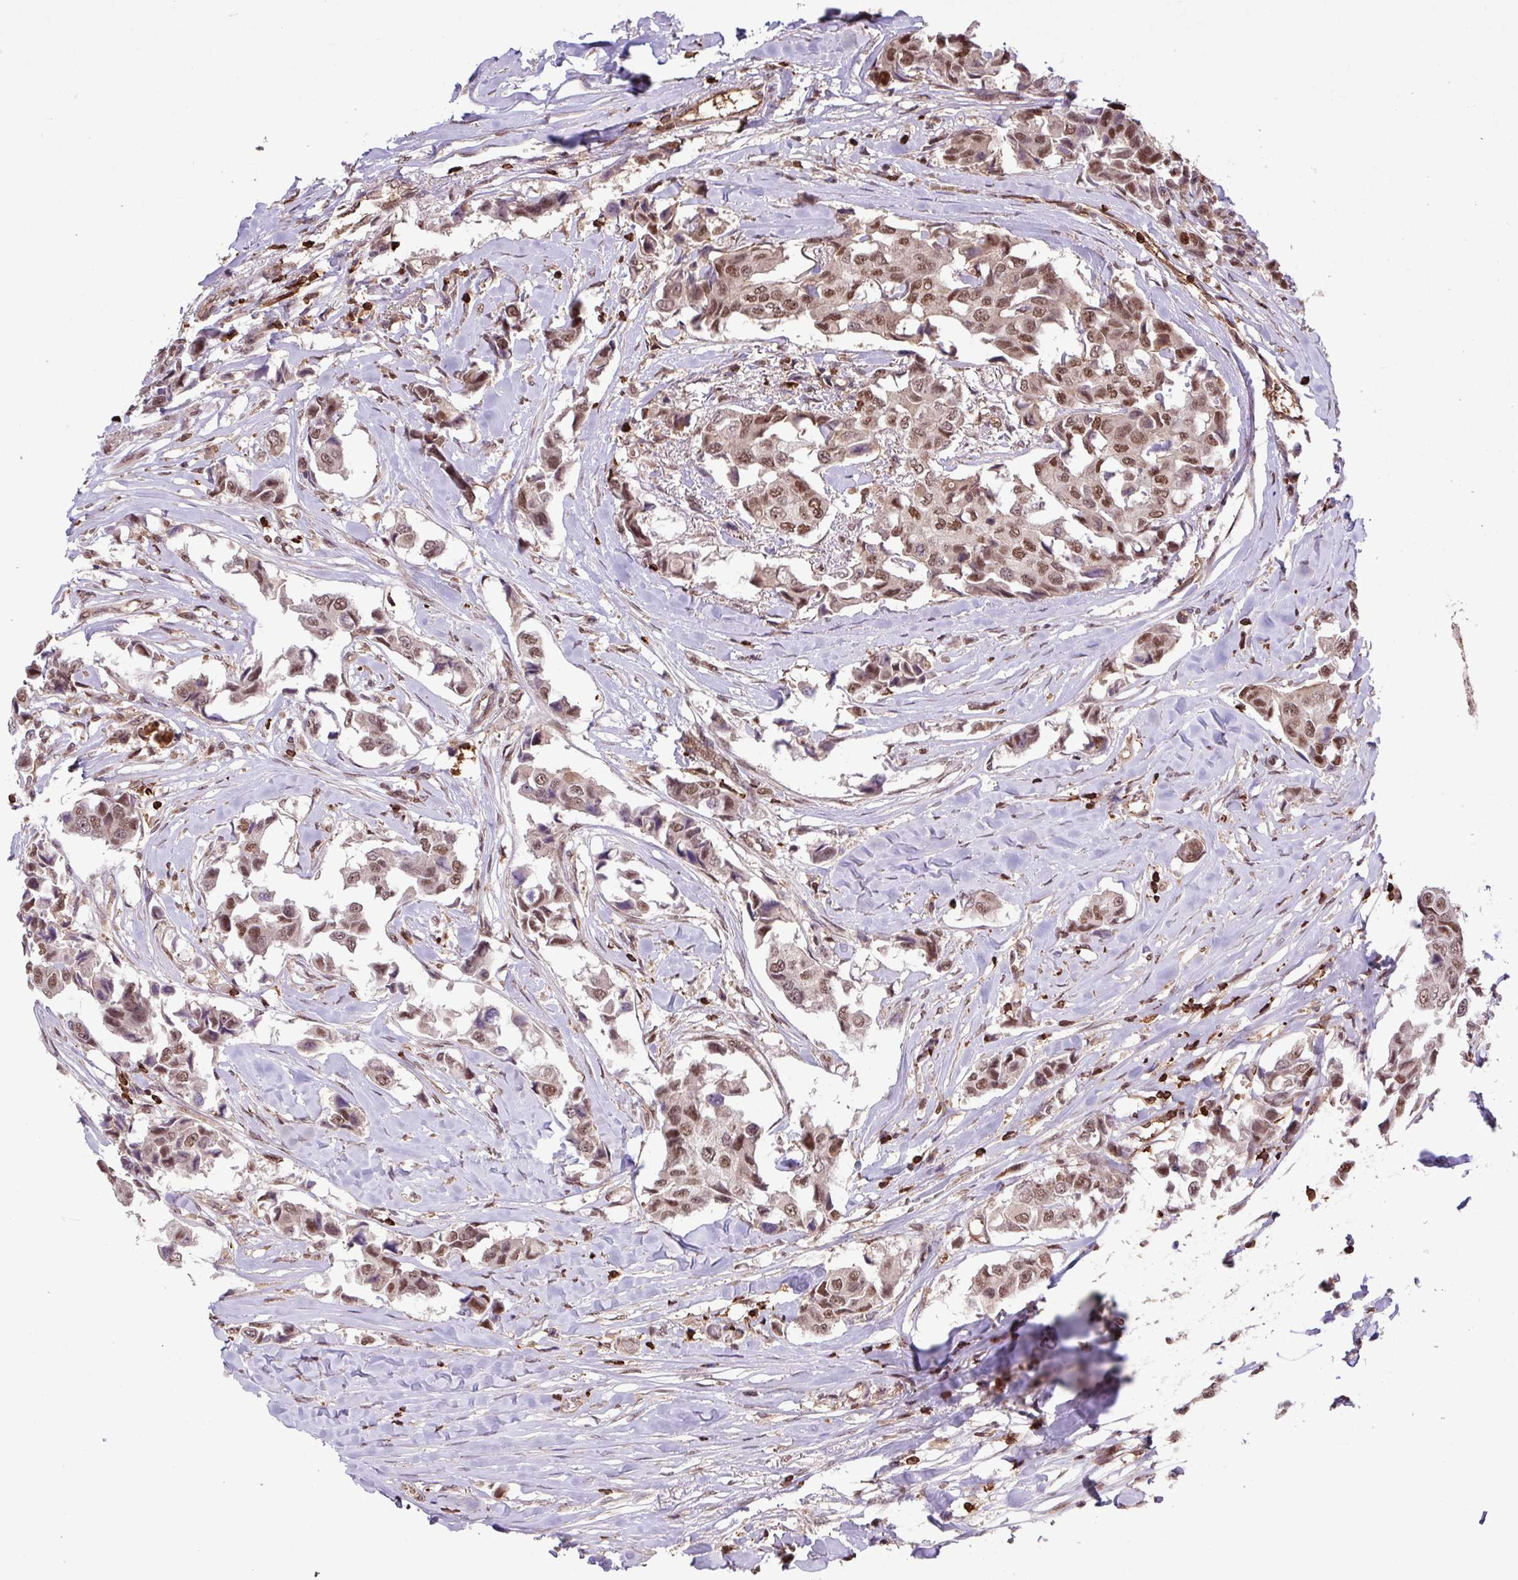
{"staining": {"intensity": "moderate", "quantity": ">75%", "location": "nuclear"}, "tissue": "breast cancer", "cell_type": "Tumor cells", "image_type": "cancer", "snomed": [{"axis": "morphology", "description": "Duct carcinoma"}, {"axis": "topography", "description": "Breast"}], "caption": "Intraductal carcinoma (breast) stained with DAB (3,3'-diaminobenzidine) immunohistochemistry exhibits medium levels of moderate nuclear staining in about >75% of tumor cells.", "gene": "GON7", "patient": {"sex": "female", "age": 80}}